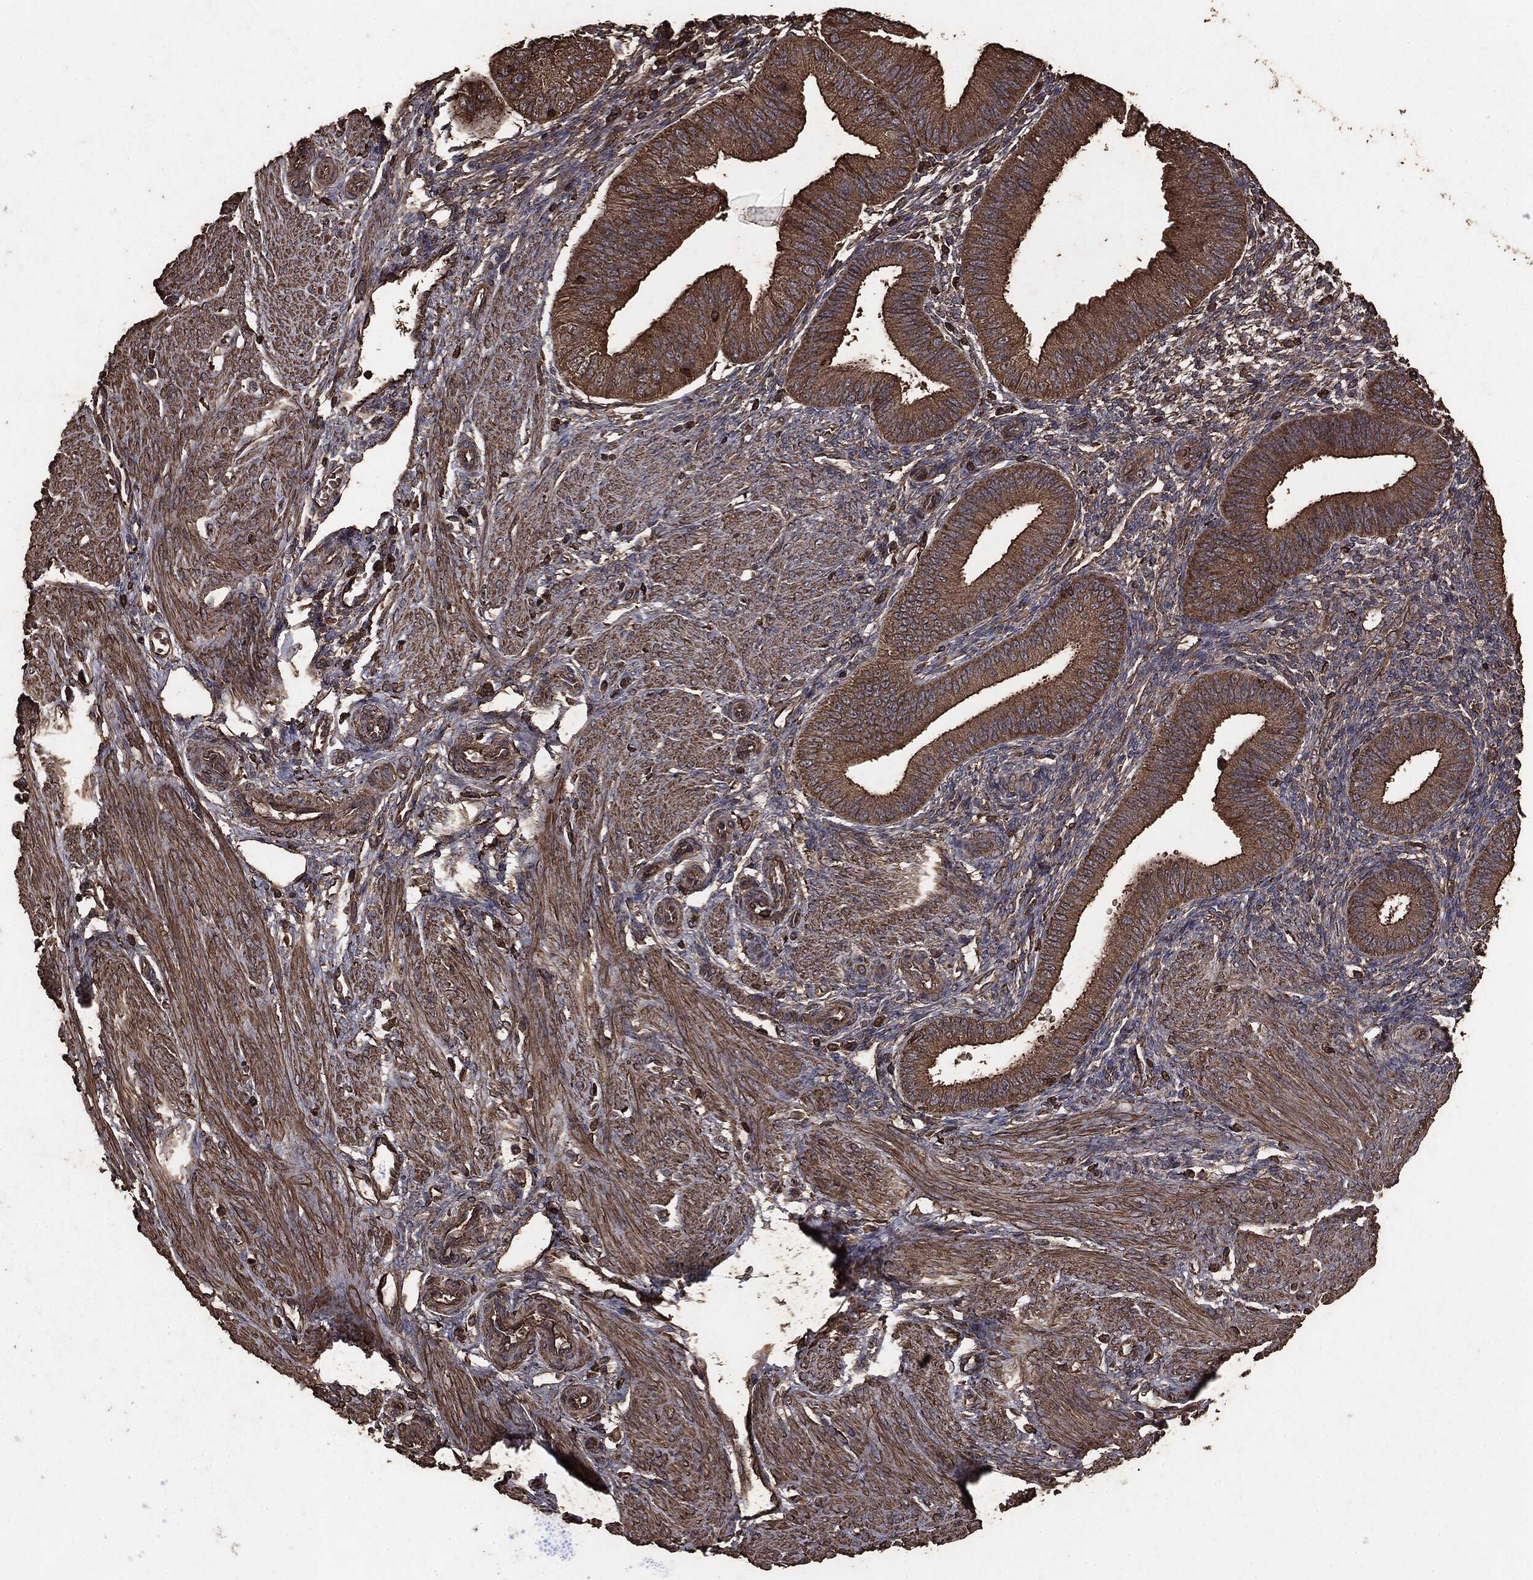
{"staining": {"intensity": "moderate", "quantity": ">75%", "location": "cytoplasmic/membranous"}, "tissue": "endometrium", "cell_type": "Cells in endometrial stroma", "image_type": "normal", "snomed": [{"axis": "morphology", "description": "Normal tissue, NOS"}, {"axis": "topography", "description": "Endometrium"}], "caption": "Immunohistochemical staining of unremarkable endometrium reveals medium levels of moderate cytoplasmic/membranous expression in about >75% of cells in endometrial stroma.", "gene": "MTOR", "patient": {"sex": "female", "age": 39}}